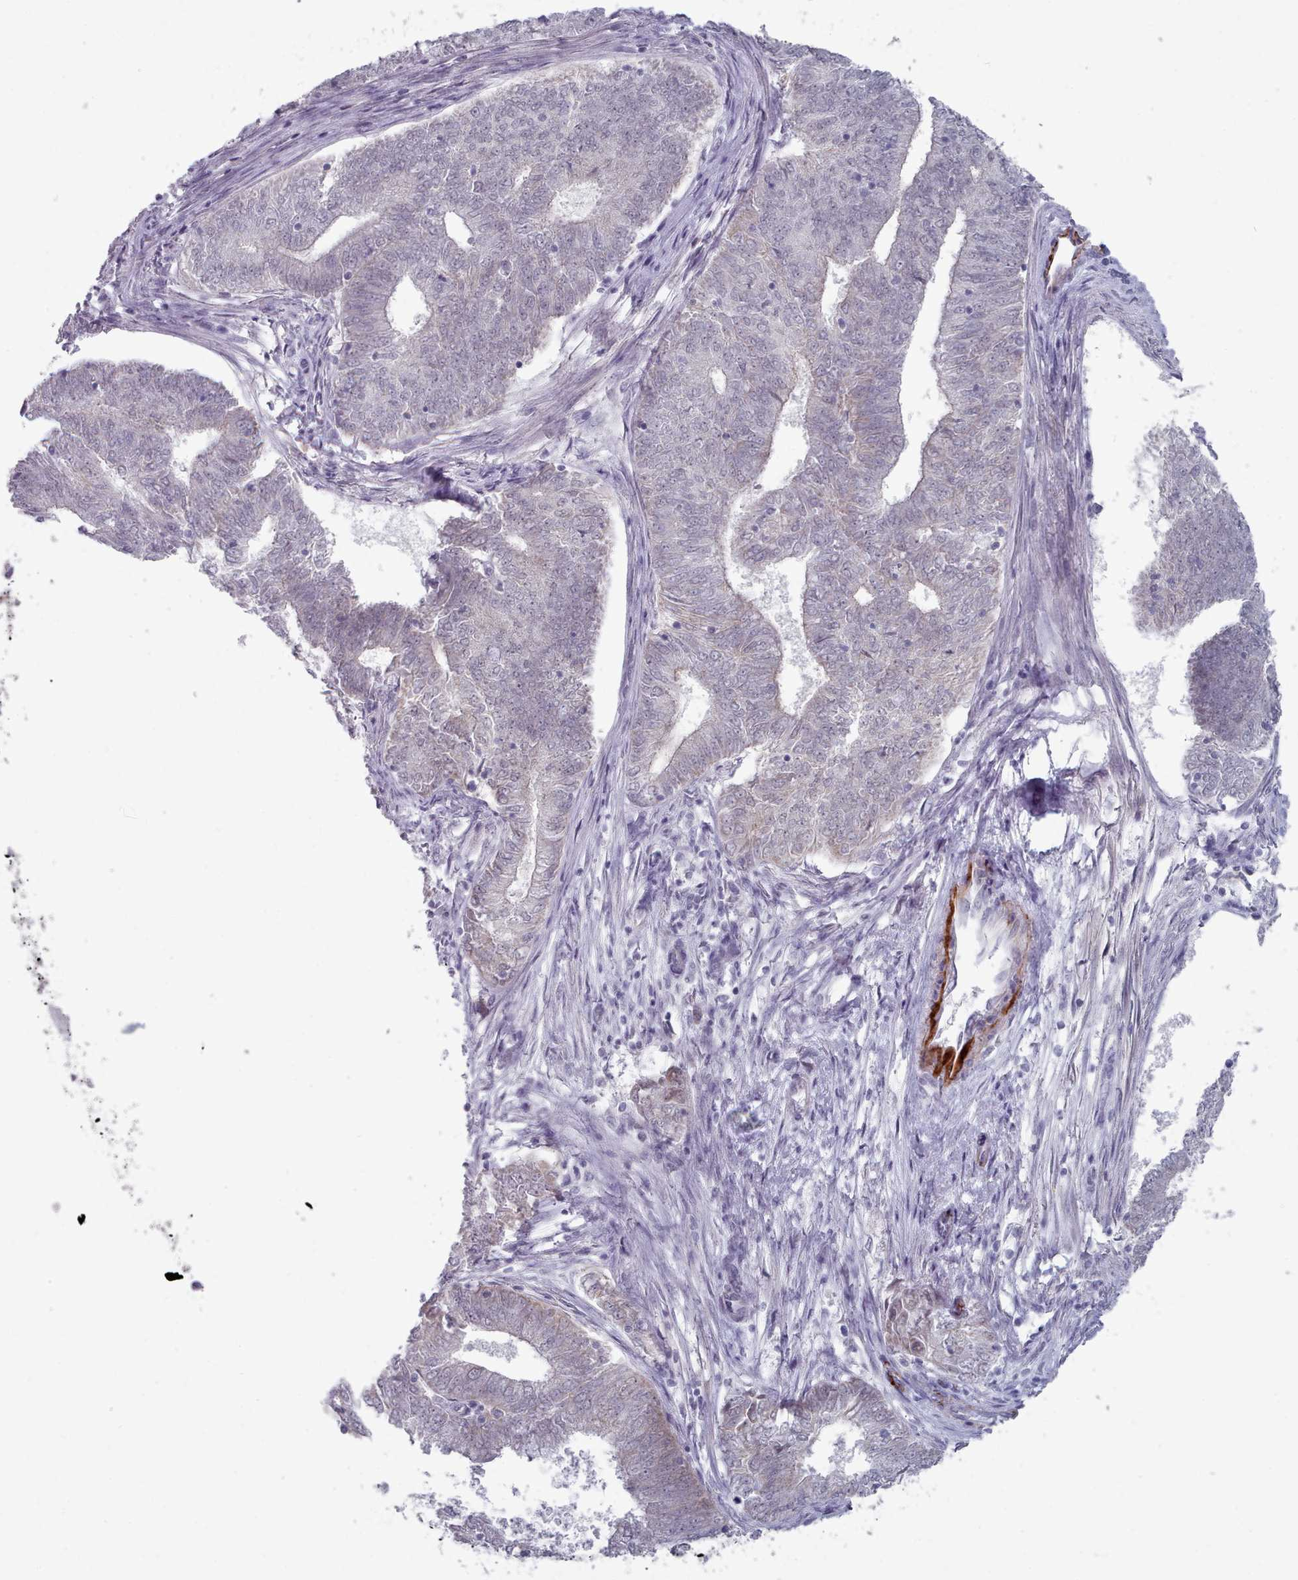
{"staining": {"intensity": "negative", "quantity": "none", "location": "none"}, "tissue": "endometrial cancer", "cell_type": "Tumor cells", "image_type": "cancer", "snomed": [{"axis": "morphology", "description": "Adenocarcinoma, NOS"}, {"axis": "topography", "description": "Endometrium"}], "caption": "Human endometrial adenocarcinoma stained for a protein using immunohistochemistry (IHC) displays no positivity in tumor cells.", "gene": "TRARG1", "patient": {"sex": "female", "age": 62}}